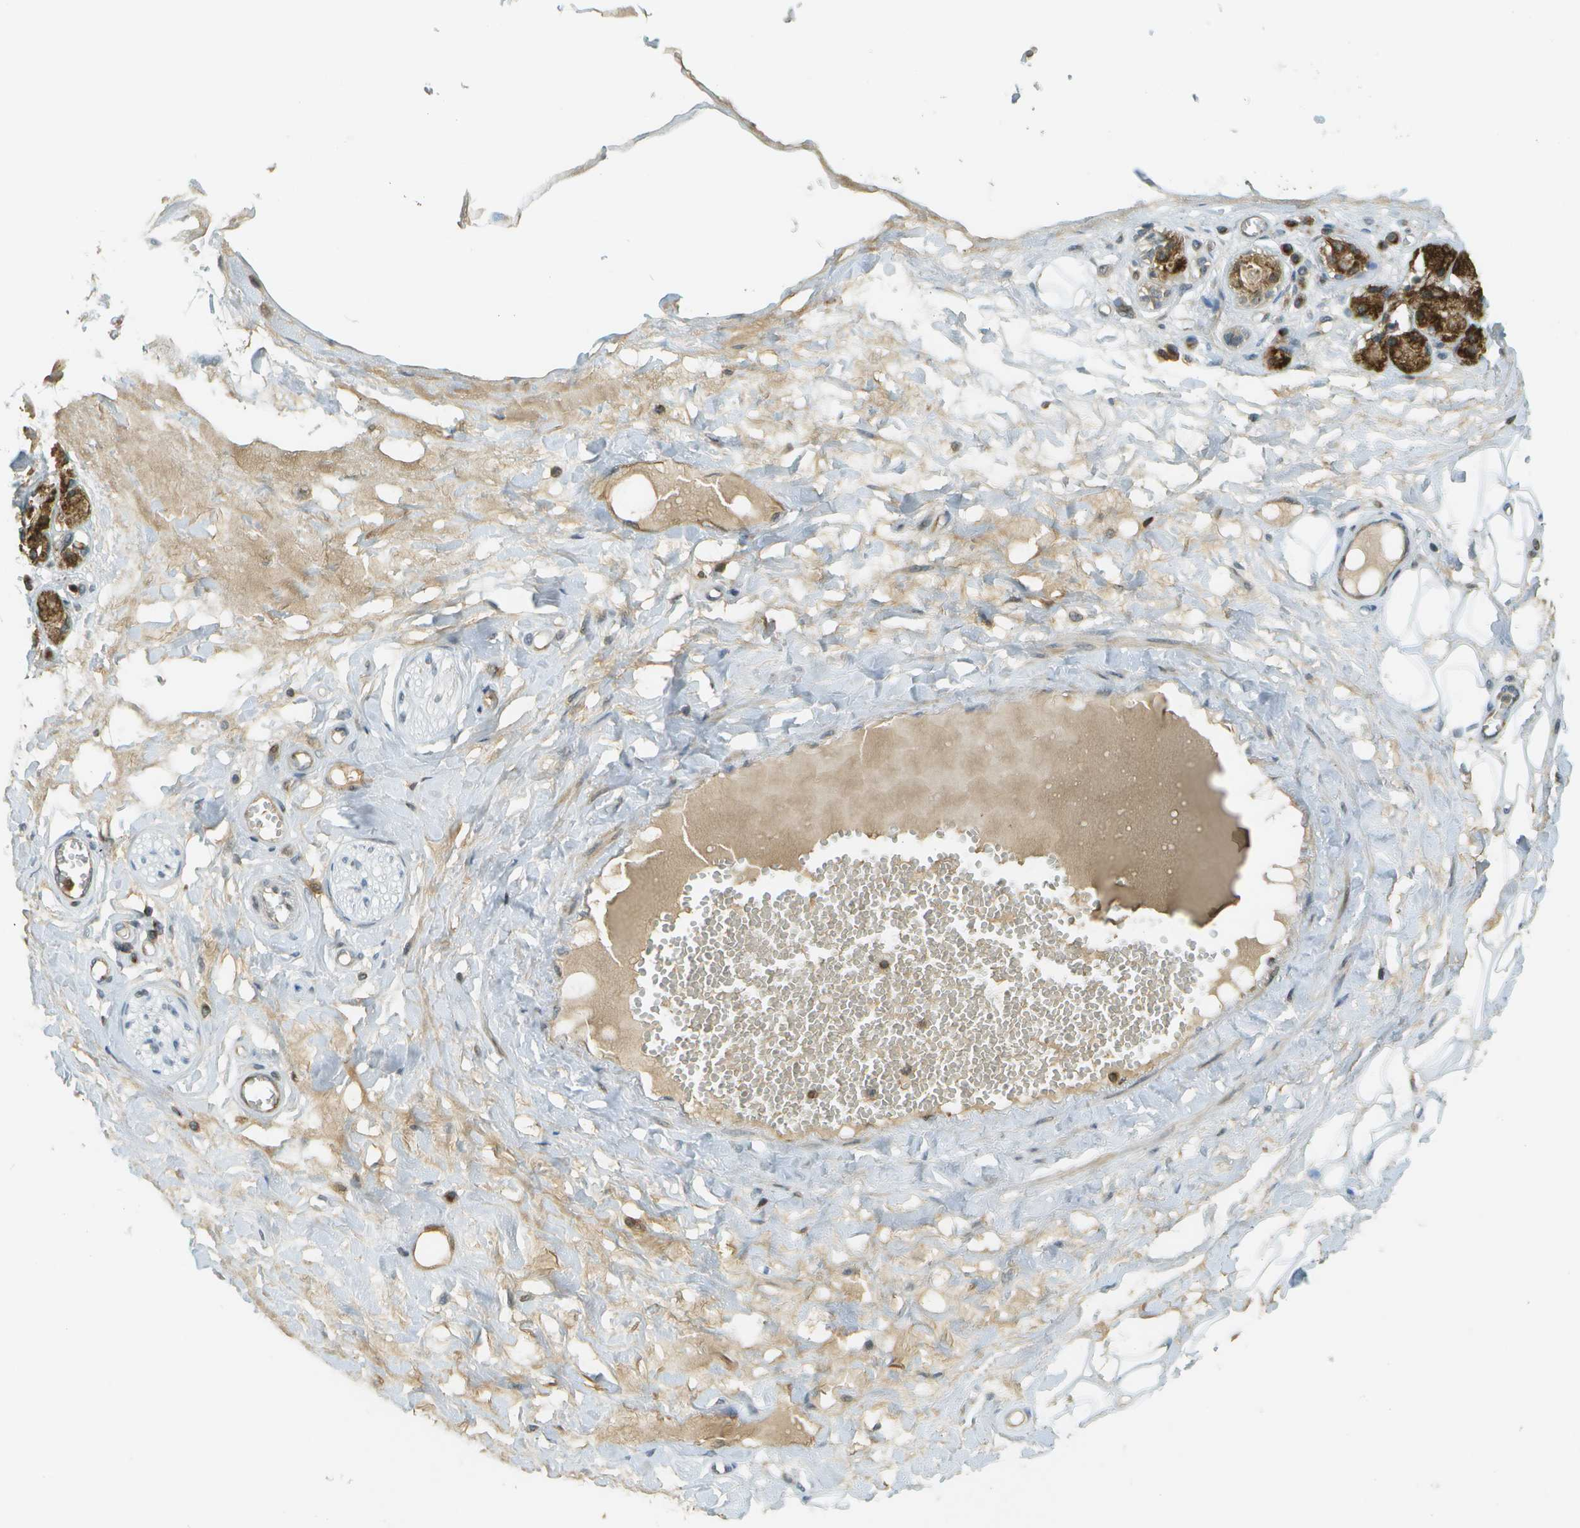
{"staining": {"intensity": "weak", "quantity": "25%-75%", "location": "cytoplasmic/membranous"}, "tissue": "adipose tissue", "cell_type": "Adipocytes", "image_type": "normal", "snomed": [{"axis": "morphology", "description": "Normal tissue, NOS"}, {"axis": "morphology", "description": "Inflammation, NOS"}, {"axis": "topography", "description": "Salivary gland"}, {"axis": "topography", "description": "Peripheral nerve tissue"}], "caption": "Protein staining of unremarkable adipose tissue exhibits weak cytoplasmic/membranous staining in approximately 25%-75% of adipocytes.", "gene": "TMTC1", "patient": {"sex": "female", "age": 75}}